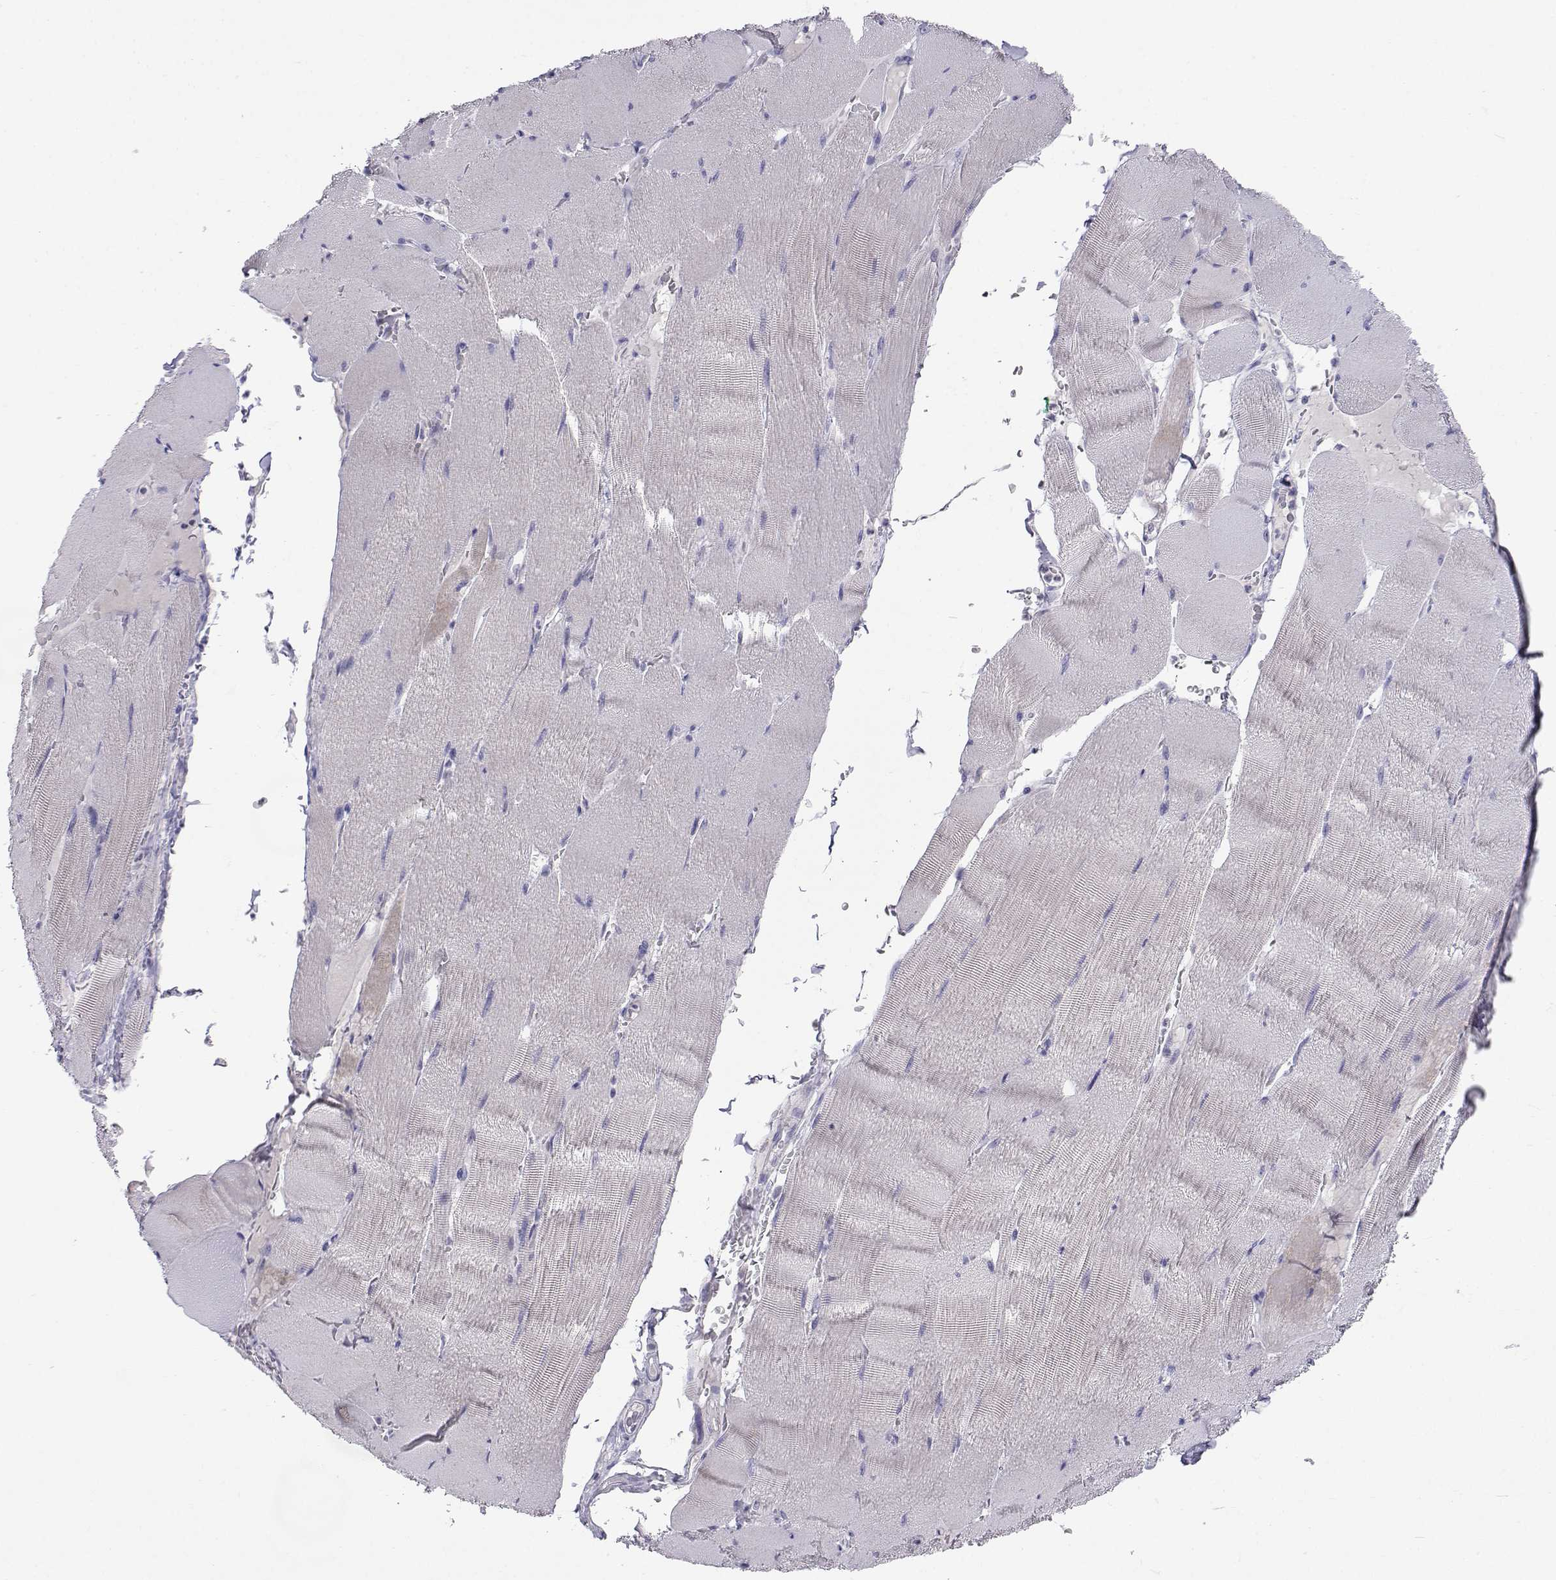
{"staining": {"intensity": "negative", "quantity": "none", "location": "none"}, "tissue": "skeletal muscle", "cell_type": "Myocytes", "image_type": "normal", "snomed": [{"axis": "morphology", "description": "Normal tissue, NOS"}, {"axis": "topography", "description": "Skeletal muscle"}], "caption": "The photomicrograph exhibits no staining of myocytes in normal skeletal muscle.", "gene": "SLC6A3", "patient": {"sex": "male", "age": 56}}